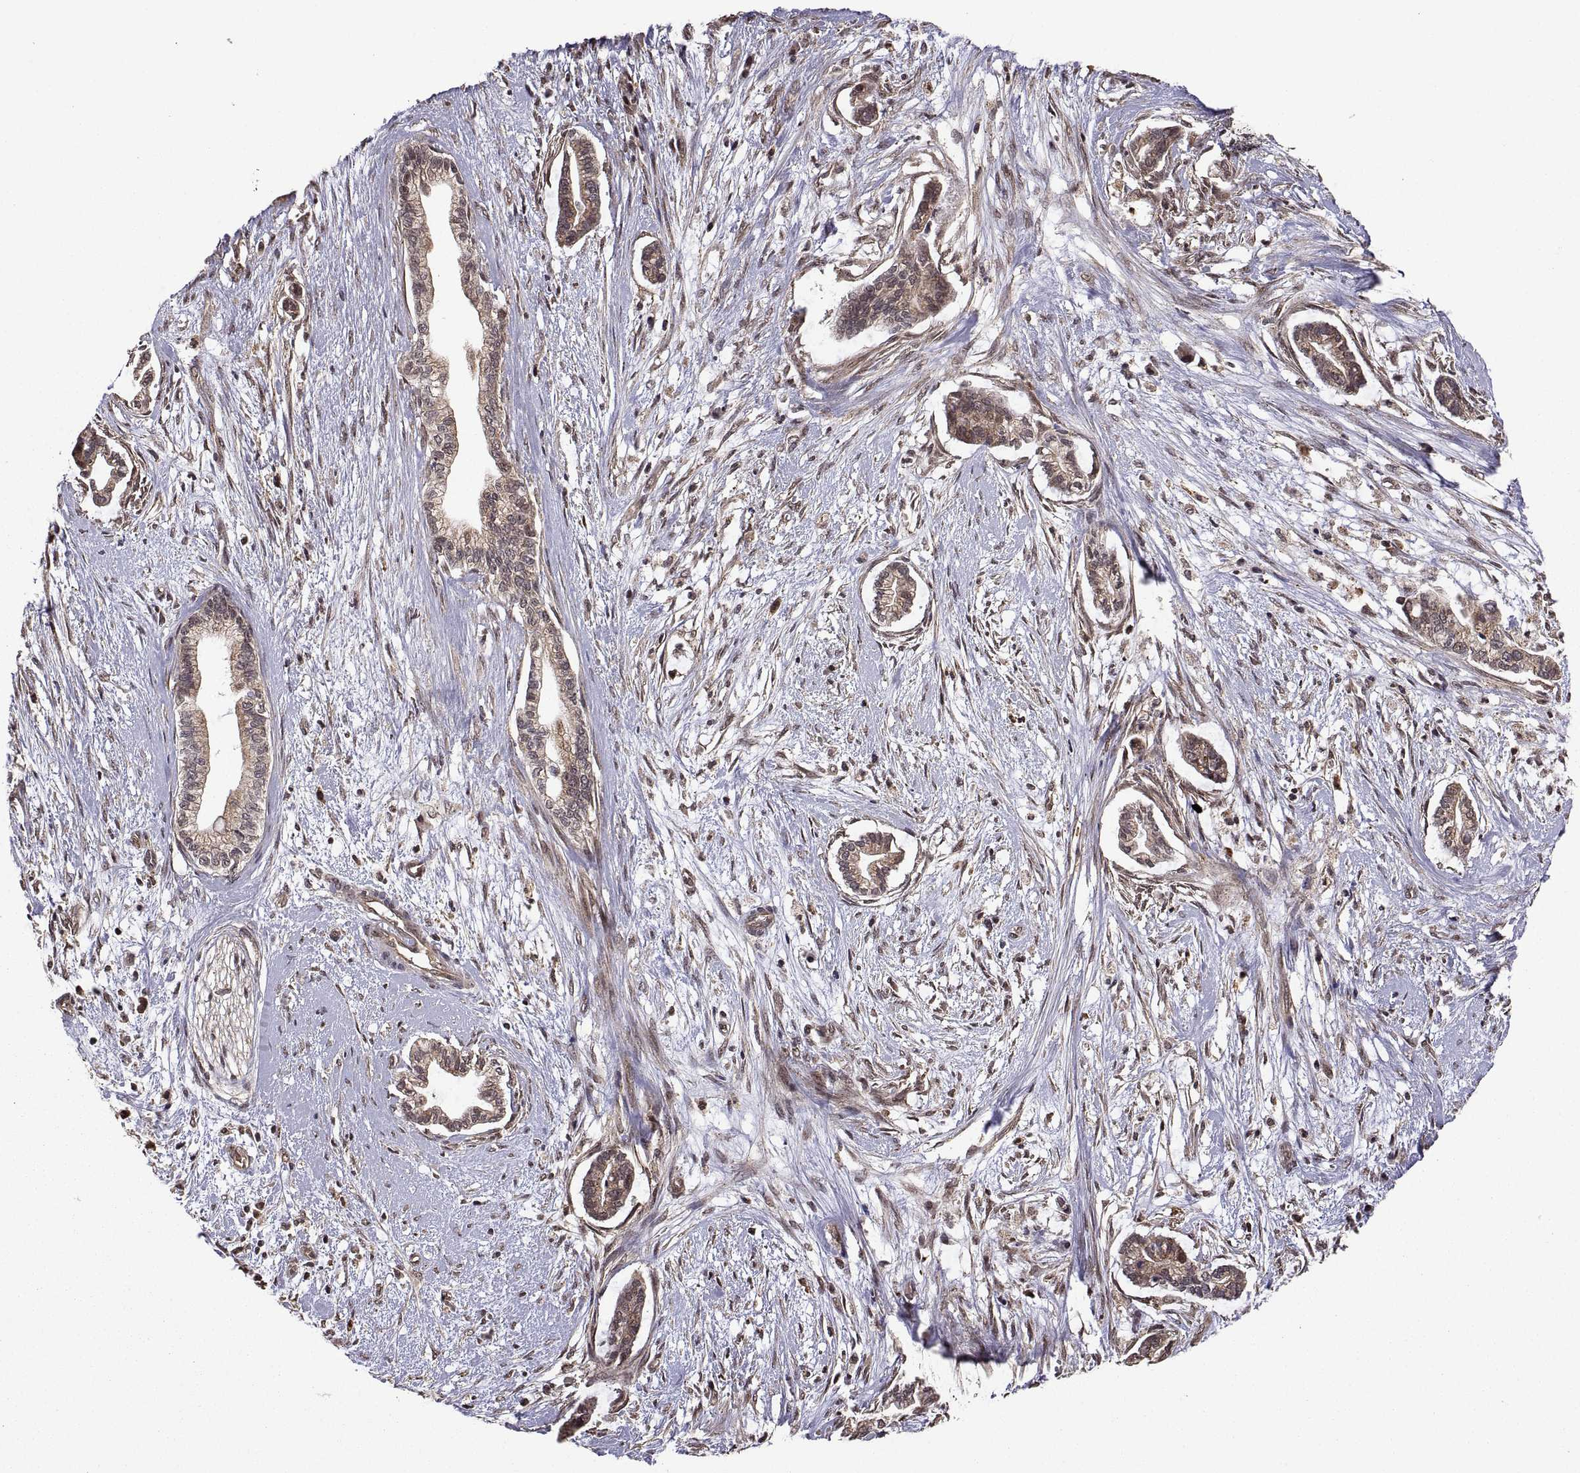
{"staining": {"intensity": "weak", "quantity": ">75%", "location": "cytoplasmic/membranous"}, "tissue": "cervical cancer", "cell_type": "Tumor cells", "image_type": "cancer", "snomed": [{"axis": "morphology", "description": "Adenocarcinoma, NOS"}, {"axis": "topography", "description": "Cervix"}], "caption": "Brown immunohistochemical staining in human cervical cancer reveals weak cytoplasmic/membranous positivity in about >75% of tumor cells.", "gene": "ZNRF2", "patient": {"sex": "female", "age": 62}}